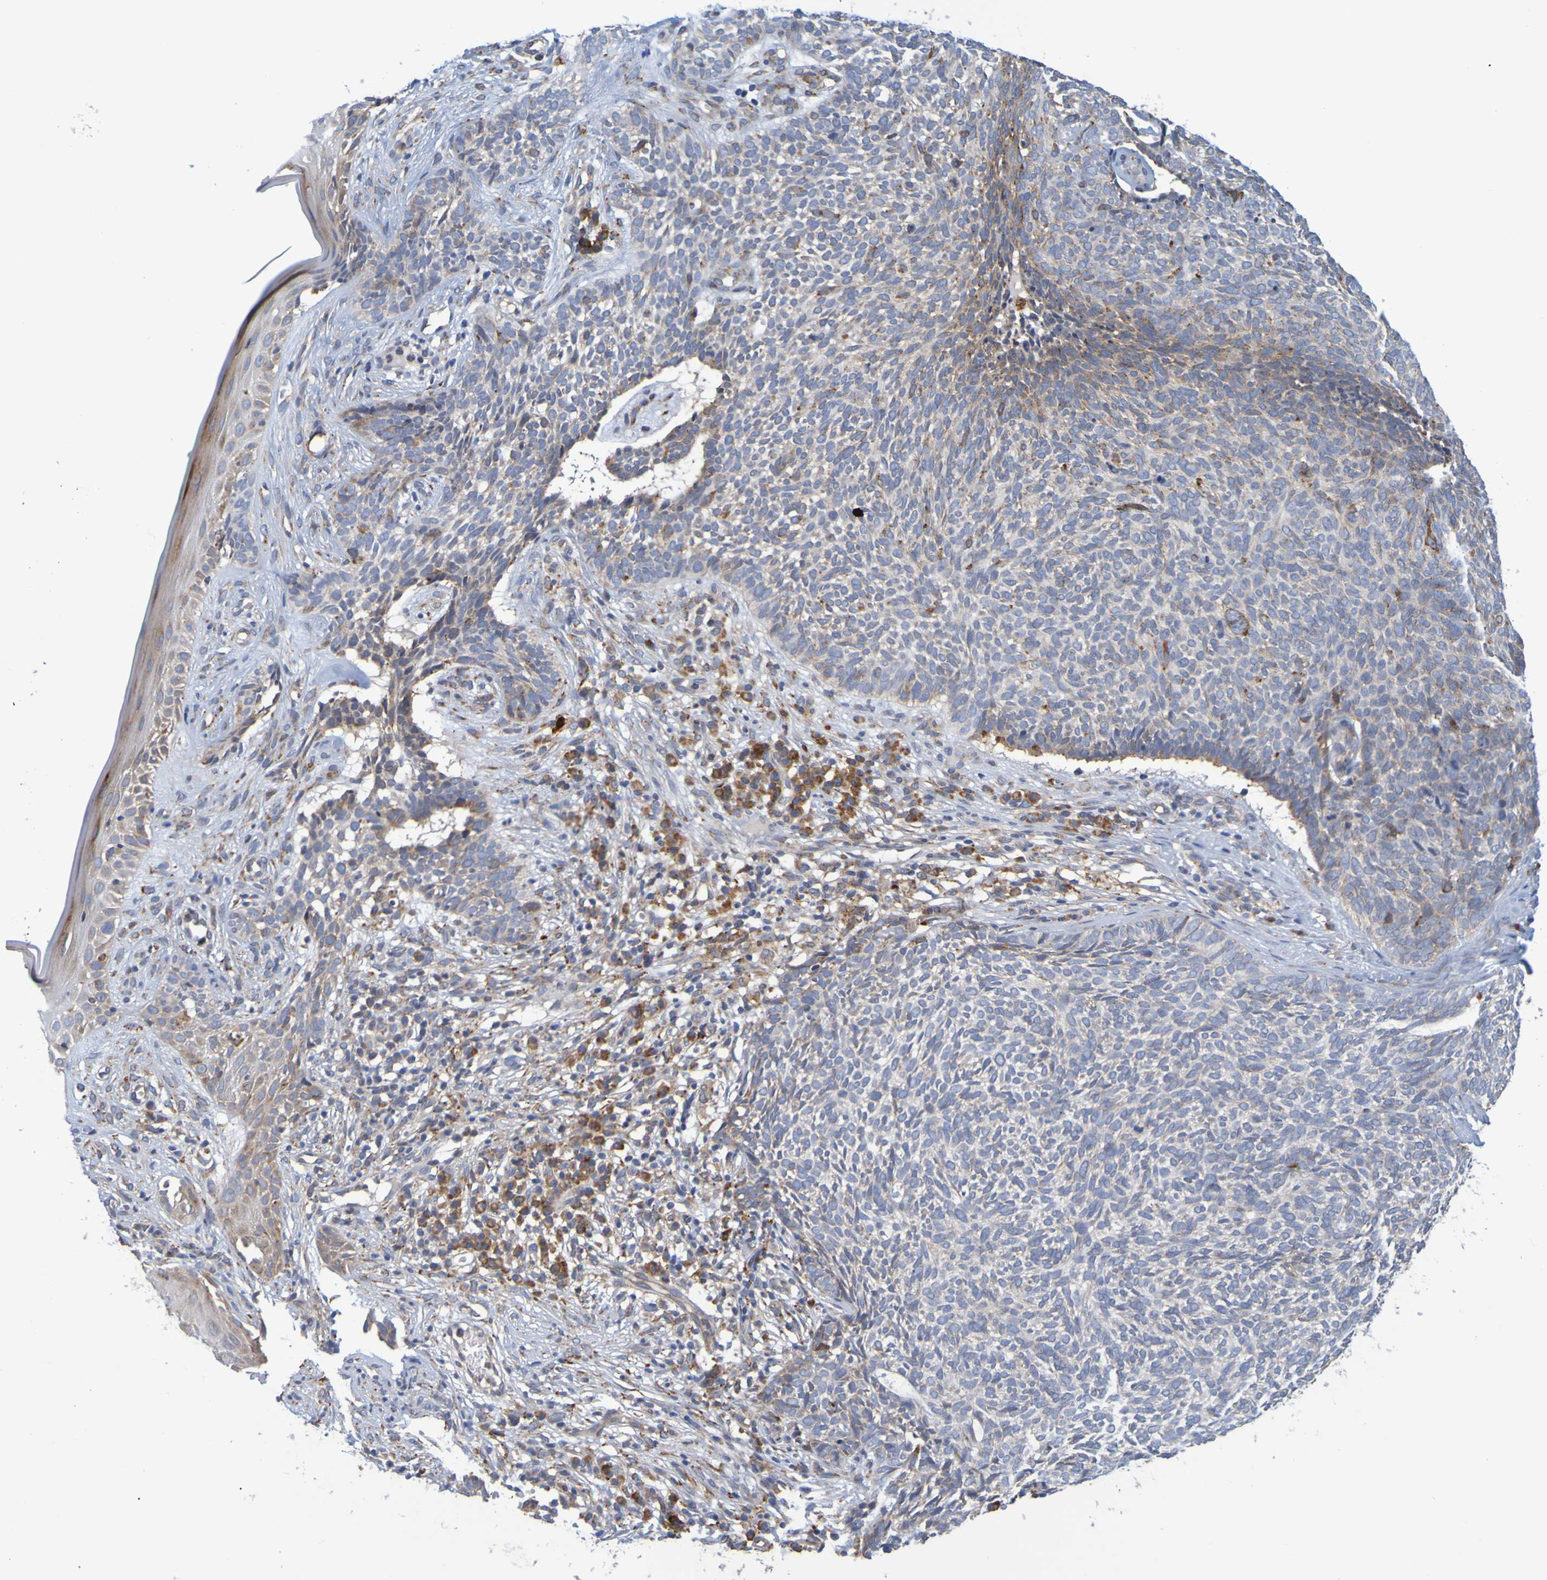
{"staining": {"intensity": "moderate", "quantity": "<25%", "location": "cytoplasmic/membranous"}, "tissue": "skin cancer", "cell_type": "Tumor cells", "image_type": "cancer", "snomed": [{"axis": "morphology", "description": "Basal cell carcinoma"}, {"axis": "topography", "description": "Skin"}], "caption": "Protein staining shows moderate cytoplasmic/membranous expression in approximately <25% of tumor cells in skin cancer.", "gene": "SIL1", "patient": {"sex": "female", "age": 84}}